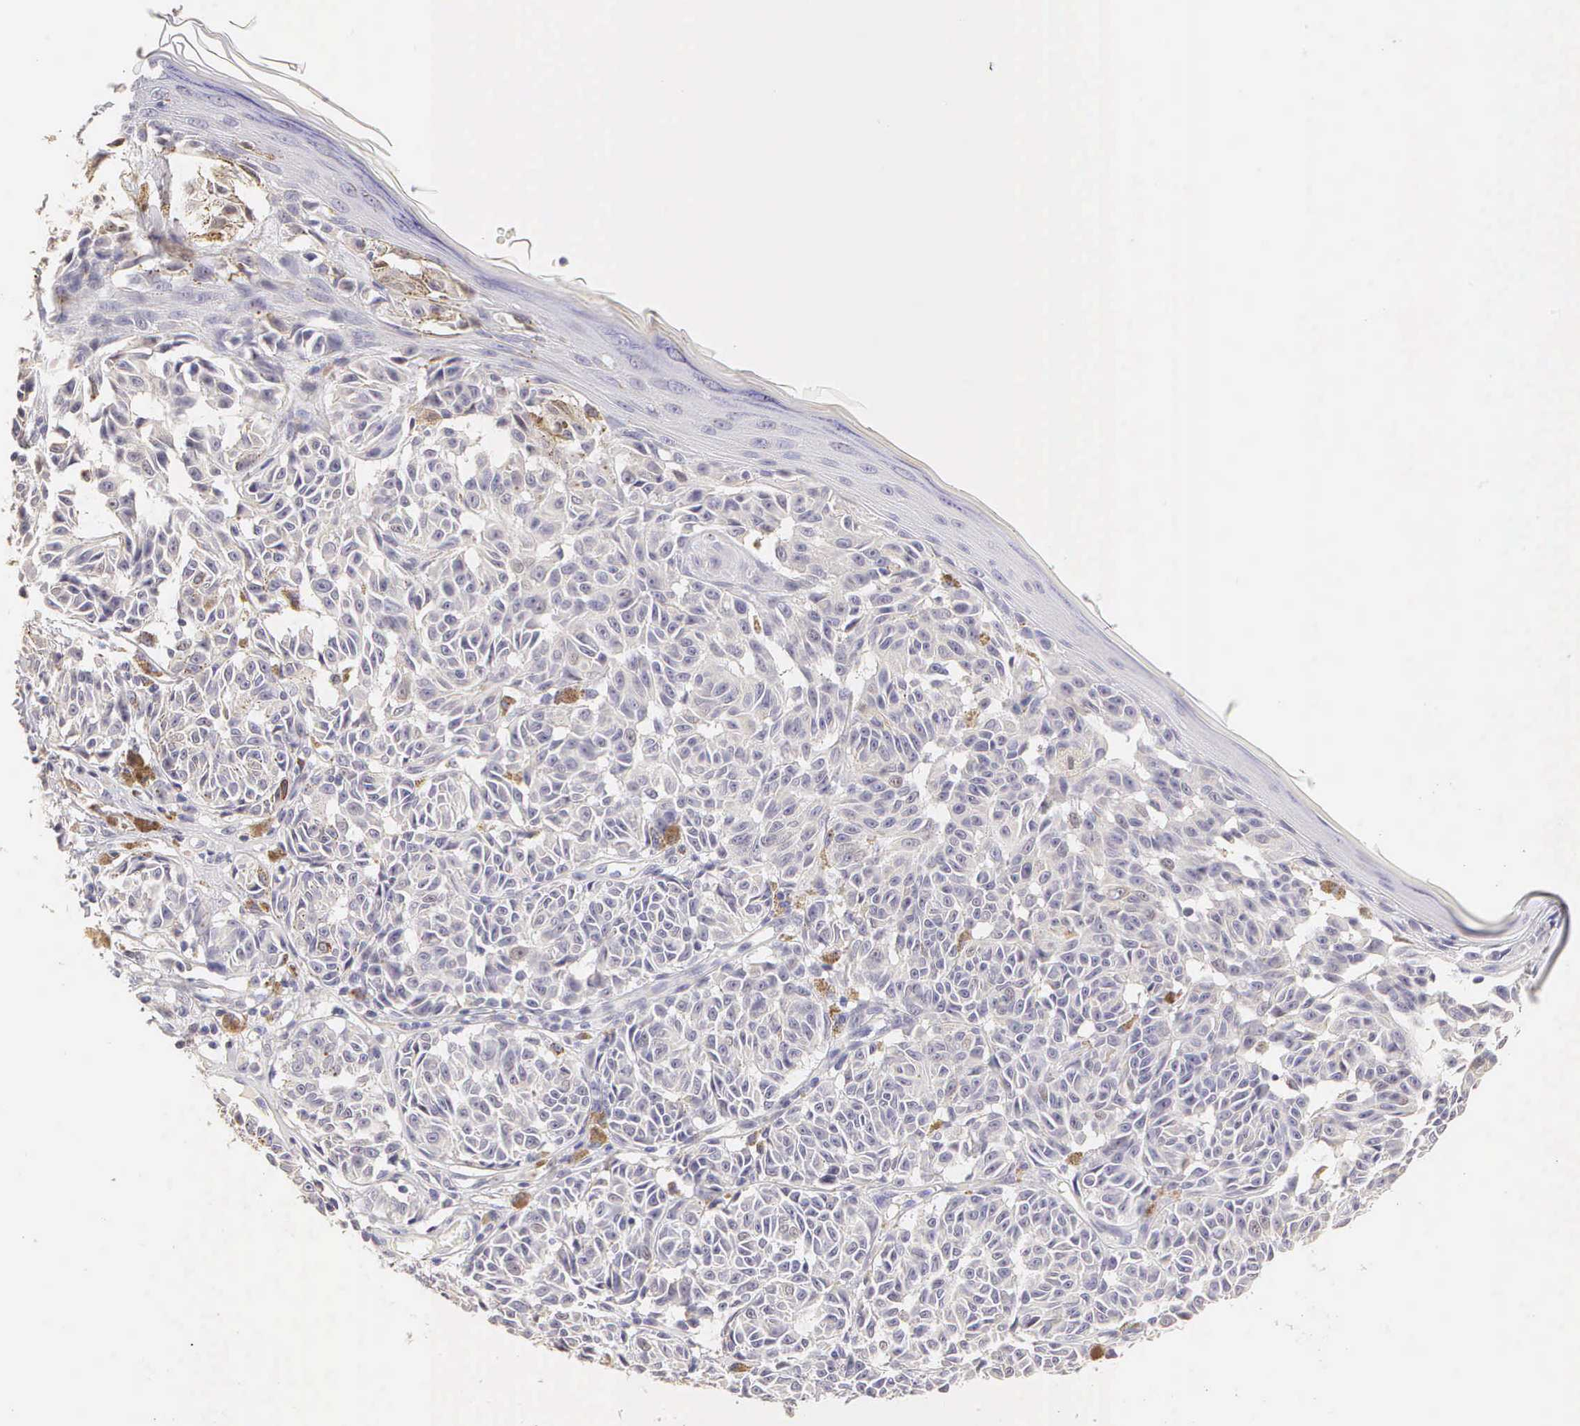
{"staining": {"intensity": "negative", "quantity": "none", "location": "none"}, "tissue": "melanoma", "cell_type": "Tumor cells", "image_type": "cancer", "snomed": [{"axis": "morphology", "description": "Malignant melanoma, NOS"}, {"axis": "topography", "description": "Skin"}], "caption": "The micrograph exhibits no significant positivity in tumor cells of melanoma.", "gene": "ESR1", "patient": {"sex": "male", "age": 49}}